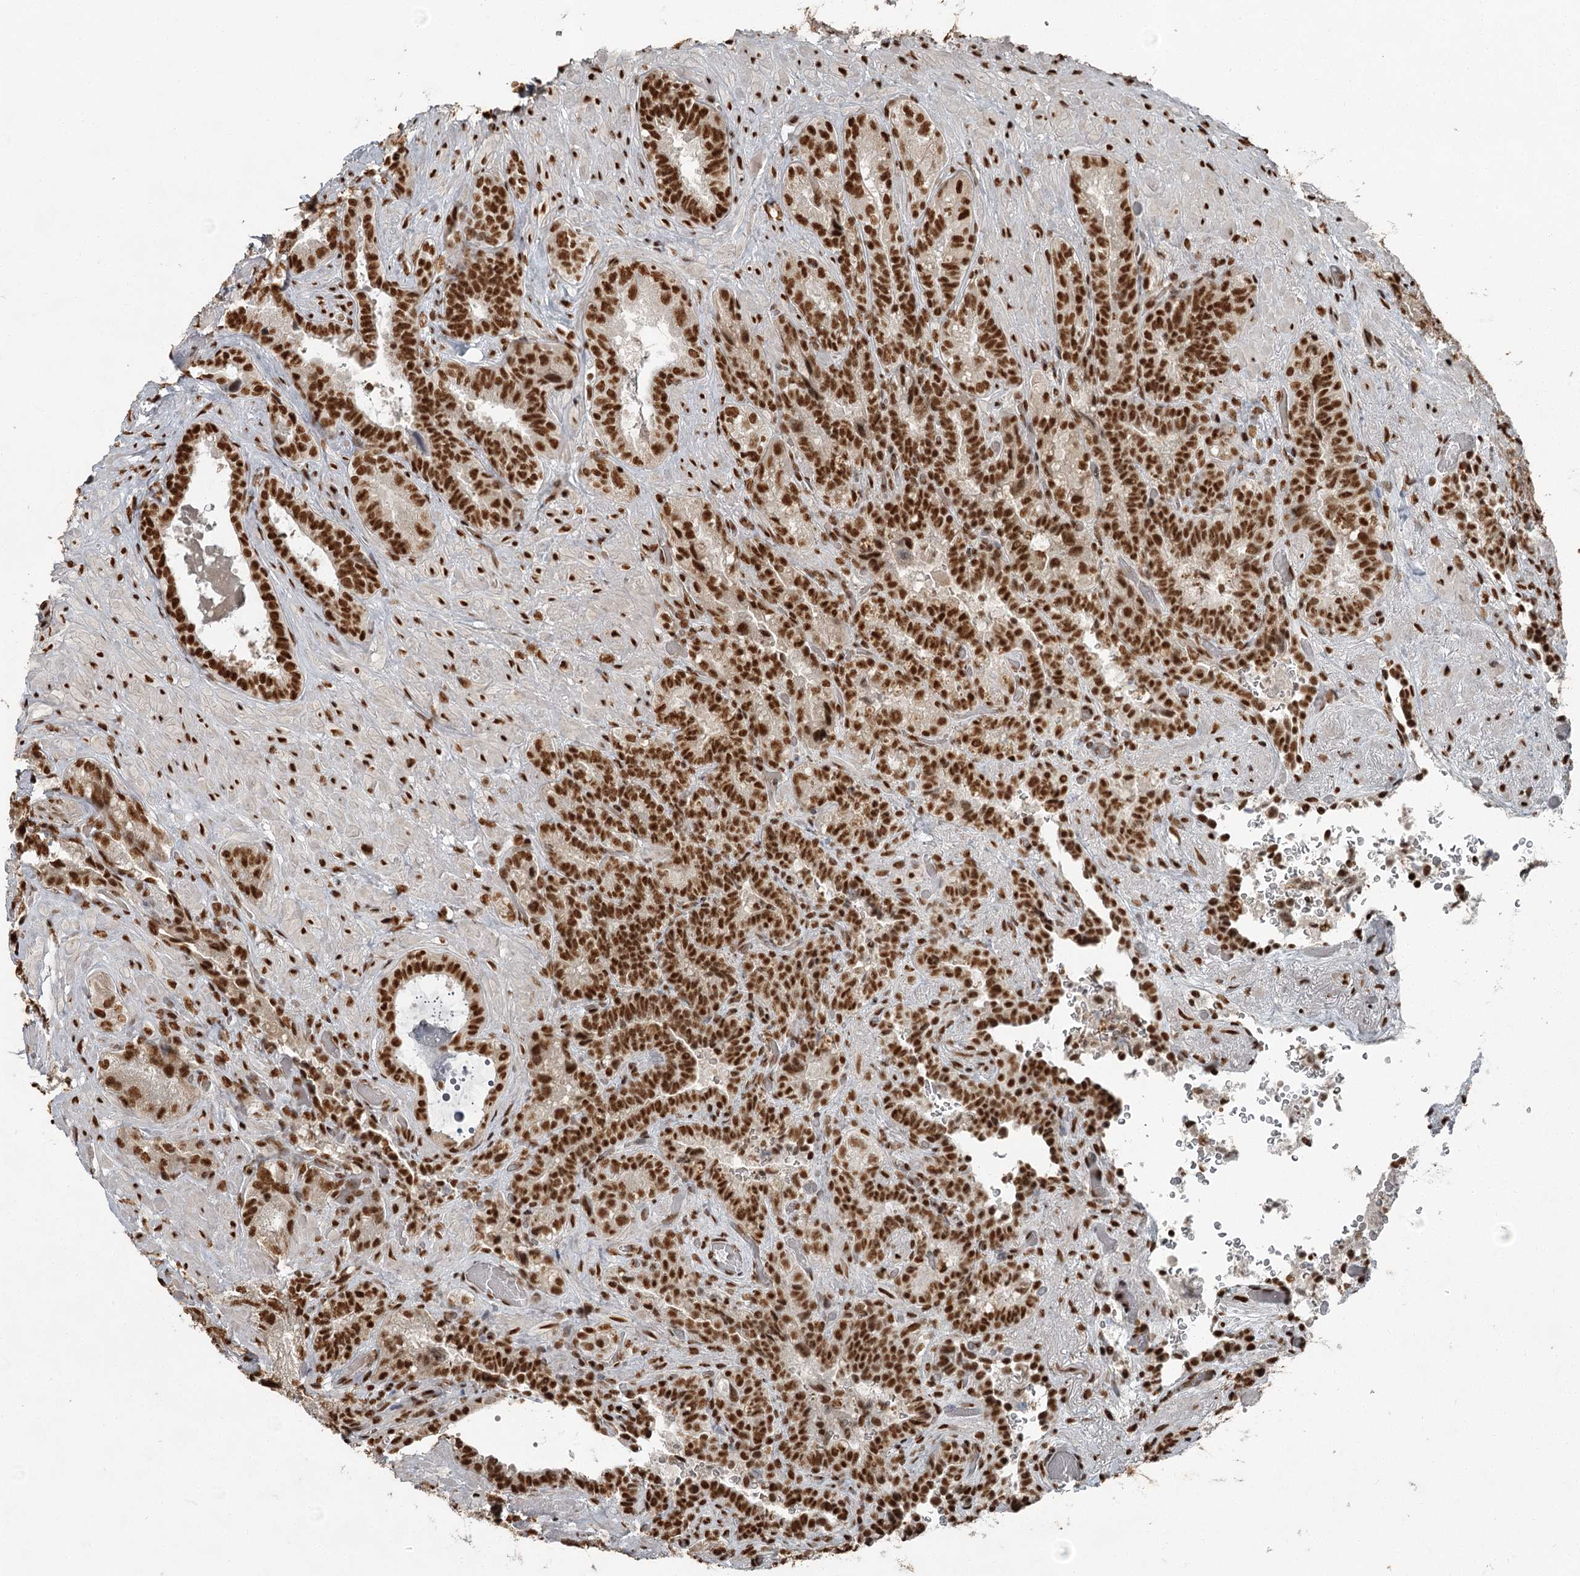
{"staining": {"intensity": "strong", "quantity": ">75%", "location": "nuclear"}, "tissue": "seminal vesicle", "cell_type": "Glandular cells", "image_type": "normal", "snomed": [{"axis": "morphology", "description": "Normal tissue, NOS"}, {"axis": "topography", "description": "Prostate and seminal vesicle, NOS"}, {"axis": "topography", "description": "Prostate"}, {"axis": "topography", "description": "Seminal veicle"}], "caption": "Brown immunohistochemical staining in normal human seminal vesicle displays strong nuclear positivity in about >75% of glandular cells.", "gene": "RBBP7", "patient": {"sex": "male", "age": 67}}